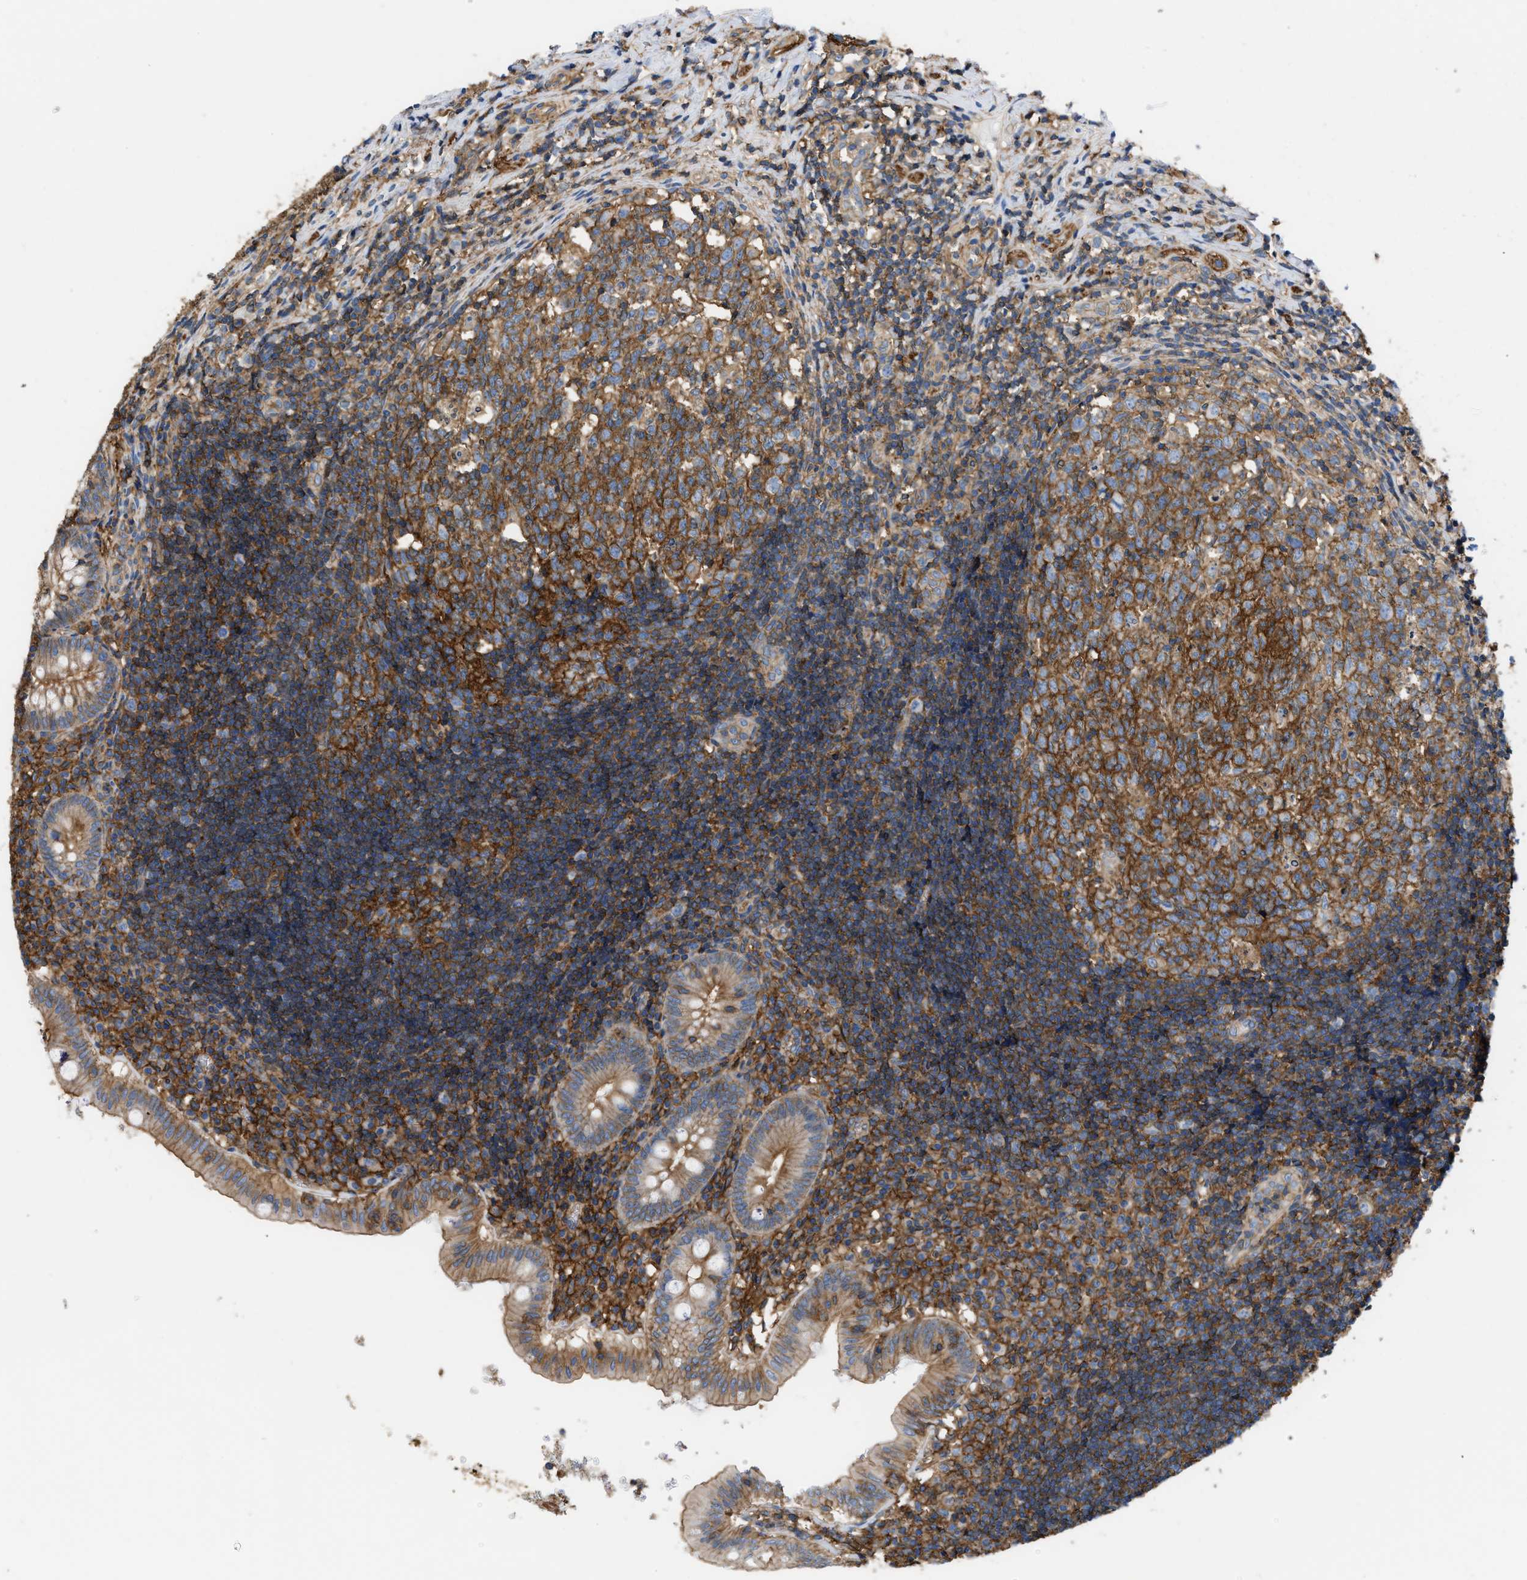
{"staining": {"intensity": "moderate", "quantity": ">75%", "location": "cytoplasmic/membranous"}, "tissue": "appendix", "cell_type": "Glandular cells", "image_type": "normal", "snomed": [{"axis": "morphology", "description": "Normal tissue, NOS"}, {"axis": "topography", "description": "Appendix"}], "caption": "IHC staining of unremarkable appendix, which displays medium levels of moderate cytoplasmic/membranous staining in approximately >75% of glandular cells indicating moderate cytoplasmic/membranous protein staining. The staining was performed using DAB (3,3'-diaminobenzidine) (brown) for protein detection and nuclei were counterstained in hematoxylin (blue).", "gene": "GNB4", "patient": {"sex": "male", "age": 8}}